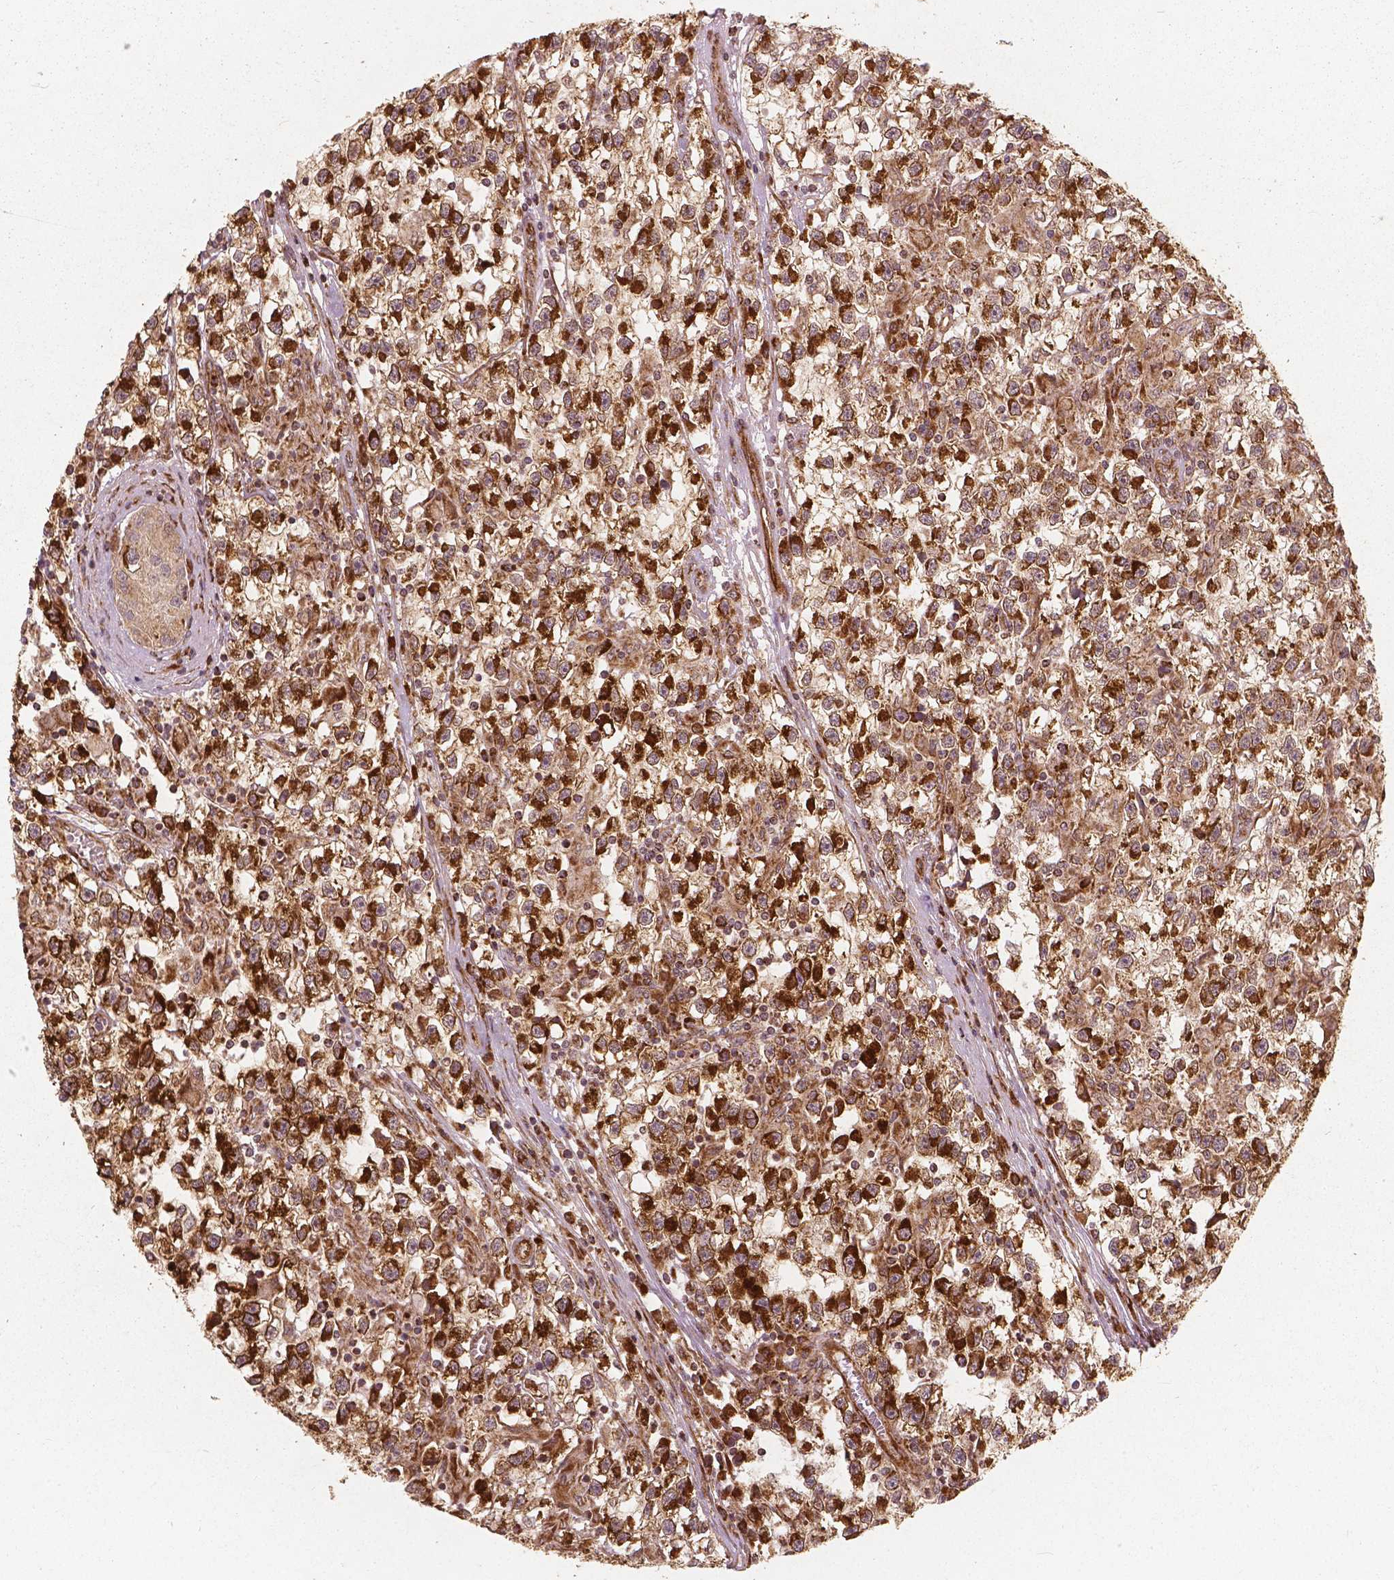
{"staining": {"intensity": "strong", "quantity": "25%-75%", "location": "cytoplasmic/membranous"}, "tissue": "testis cancer", "cell_type": "Tumor cells", "image_type": "cancer", "snomed": [{"axis": "morphology", "description": "Seminoma, NOS"}, {"axis": "topography", "description": "Testis"}], "caption": "High-magnification brightfield microscopy of testis cancer stained with DAB (brown) and counterstained with hematoxylin (blue). tumor cells exhibit strong cytoplasmic/membranous positivity is present in about25%-75% of cells.", "gene": "PGAM5", "patient": {"sex": "male", "age": 31}}